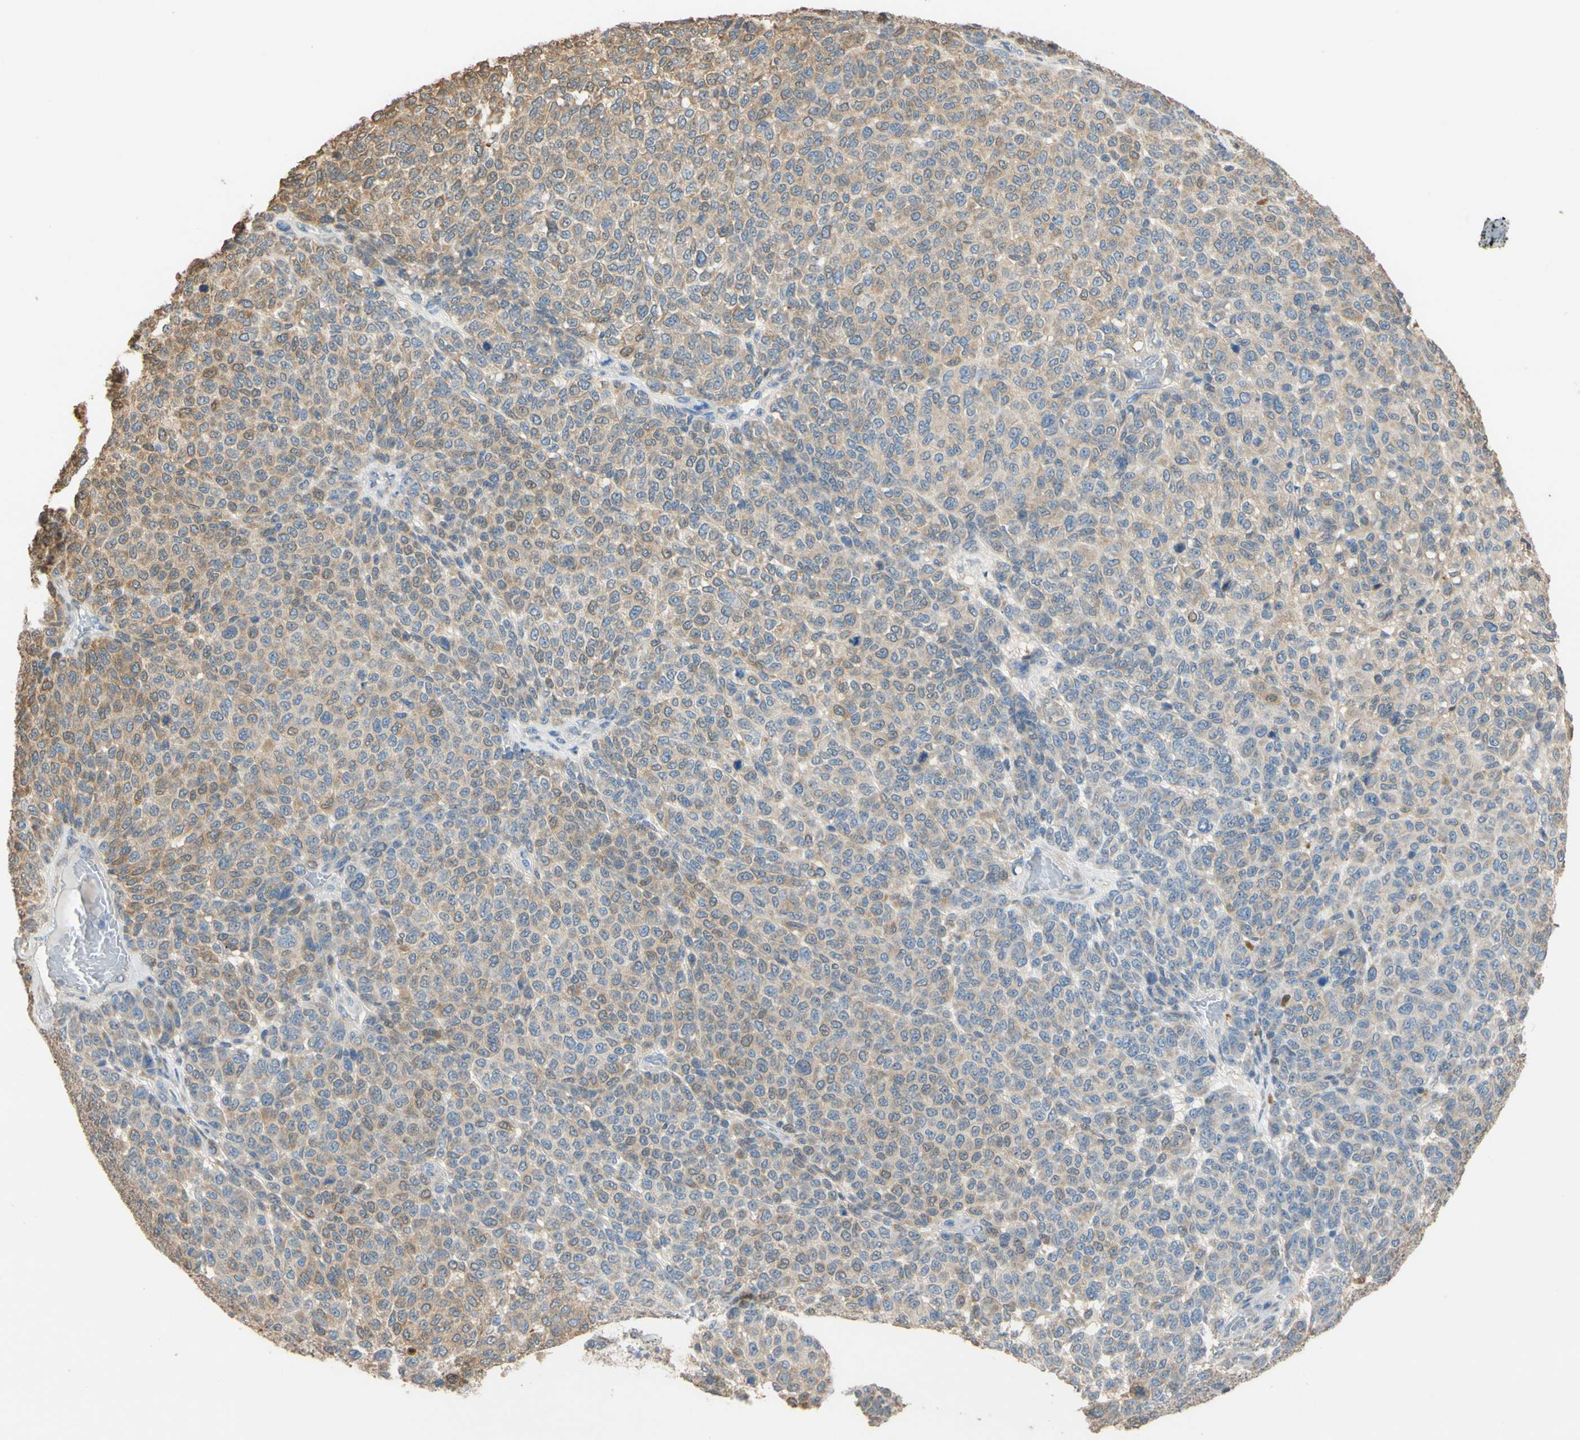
{"staining": {"intensity": "moderate", "quantity": ">75%", "location": "cytoplasmic/membranous"}, "tissue": "melanoma", "cell_type": "Tumor cells", "image_type": "cancer", "snomed": [{"axis": "morphology", "description": "Malignant melanoma, NOS"}, {"axis": "topography", "description": "Skin"}], "caption": "Moderate cytoplasmic/membranous expression is seen in approximately >75% of tumor cells in melanoma.", "gene": "ALDH1A2", "patient": {"sex": "male", "age": 59}}